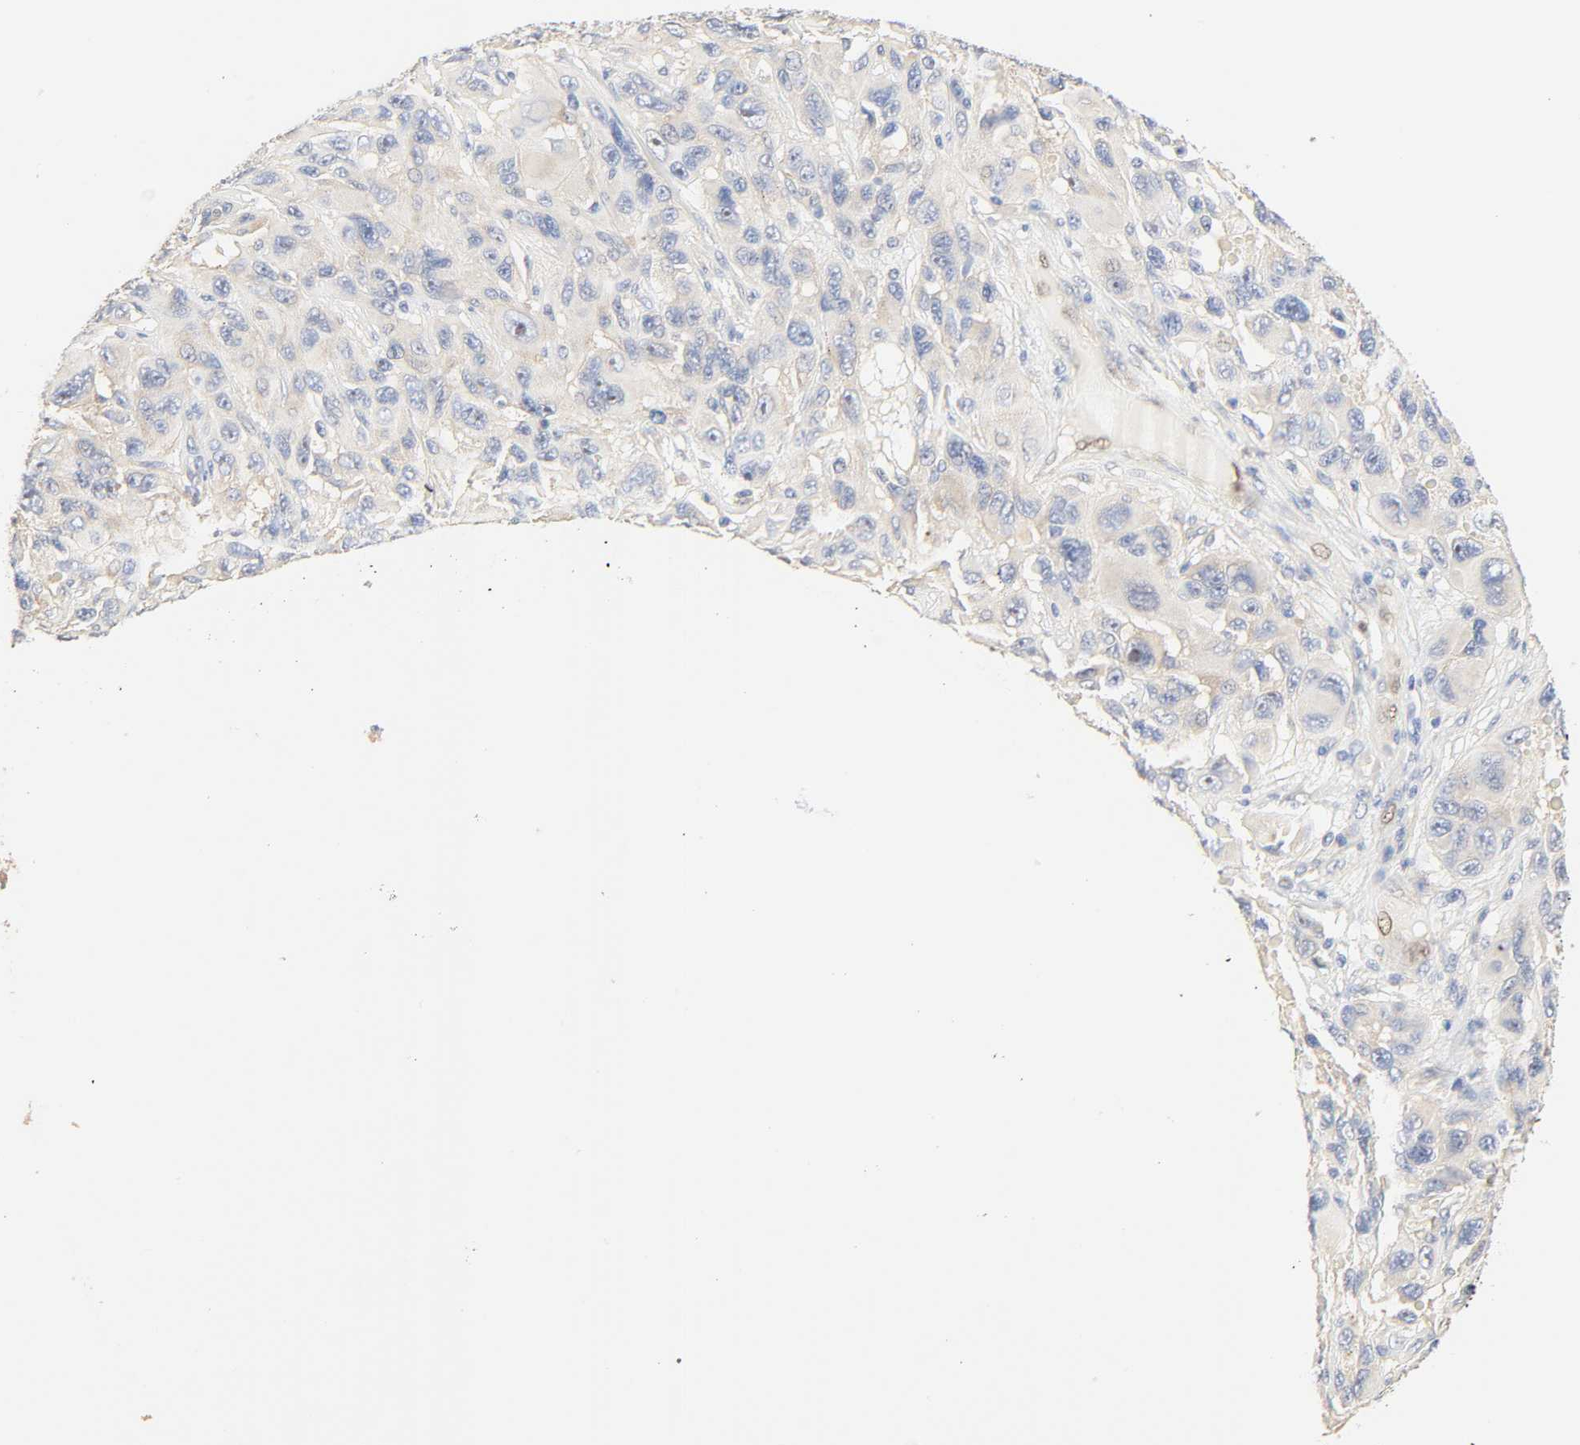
{"staining": {"intensity": "negative", "quantity": "none", "location": "none"}, "tissue": "melanoma", "cell_type": "Tumor cells", "image_type": "cancer", "snomed": [{"axis": "morphology", "description": "Malignant melanoma, NOS"}, {"axis": "topography", "description": "Skin"}], "caption": "Tumor cells show no significant staining in malignant melanoma.", "gene": "BORCS8-MEF2B", "patient": {"sex": "male", "age": 53}}